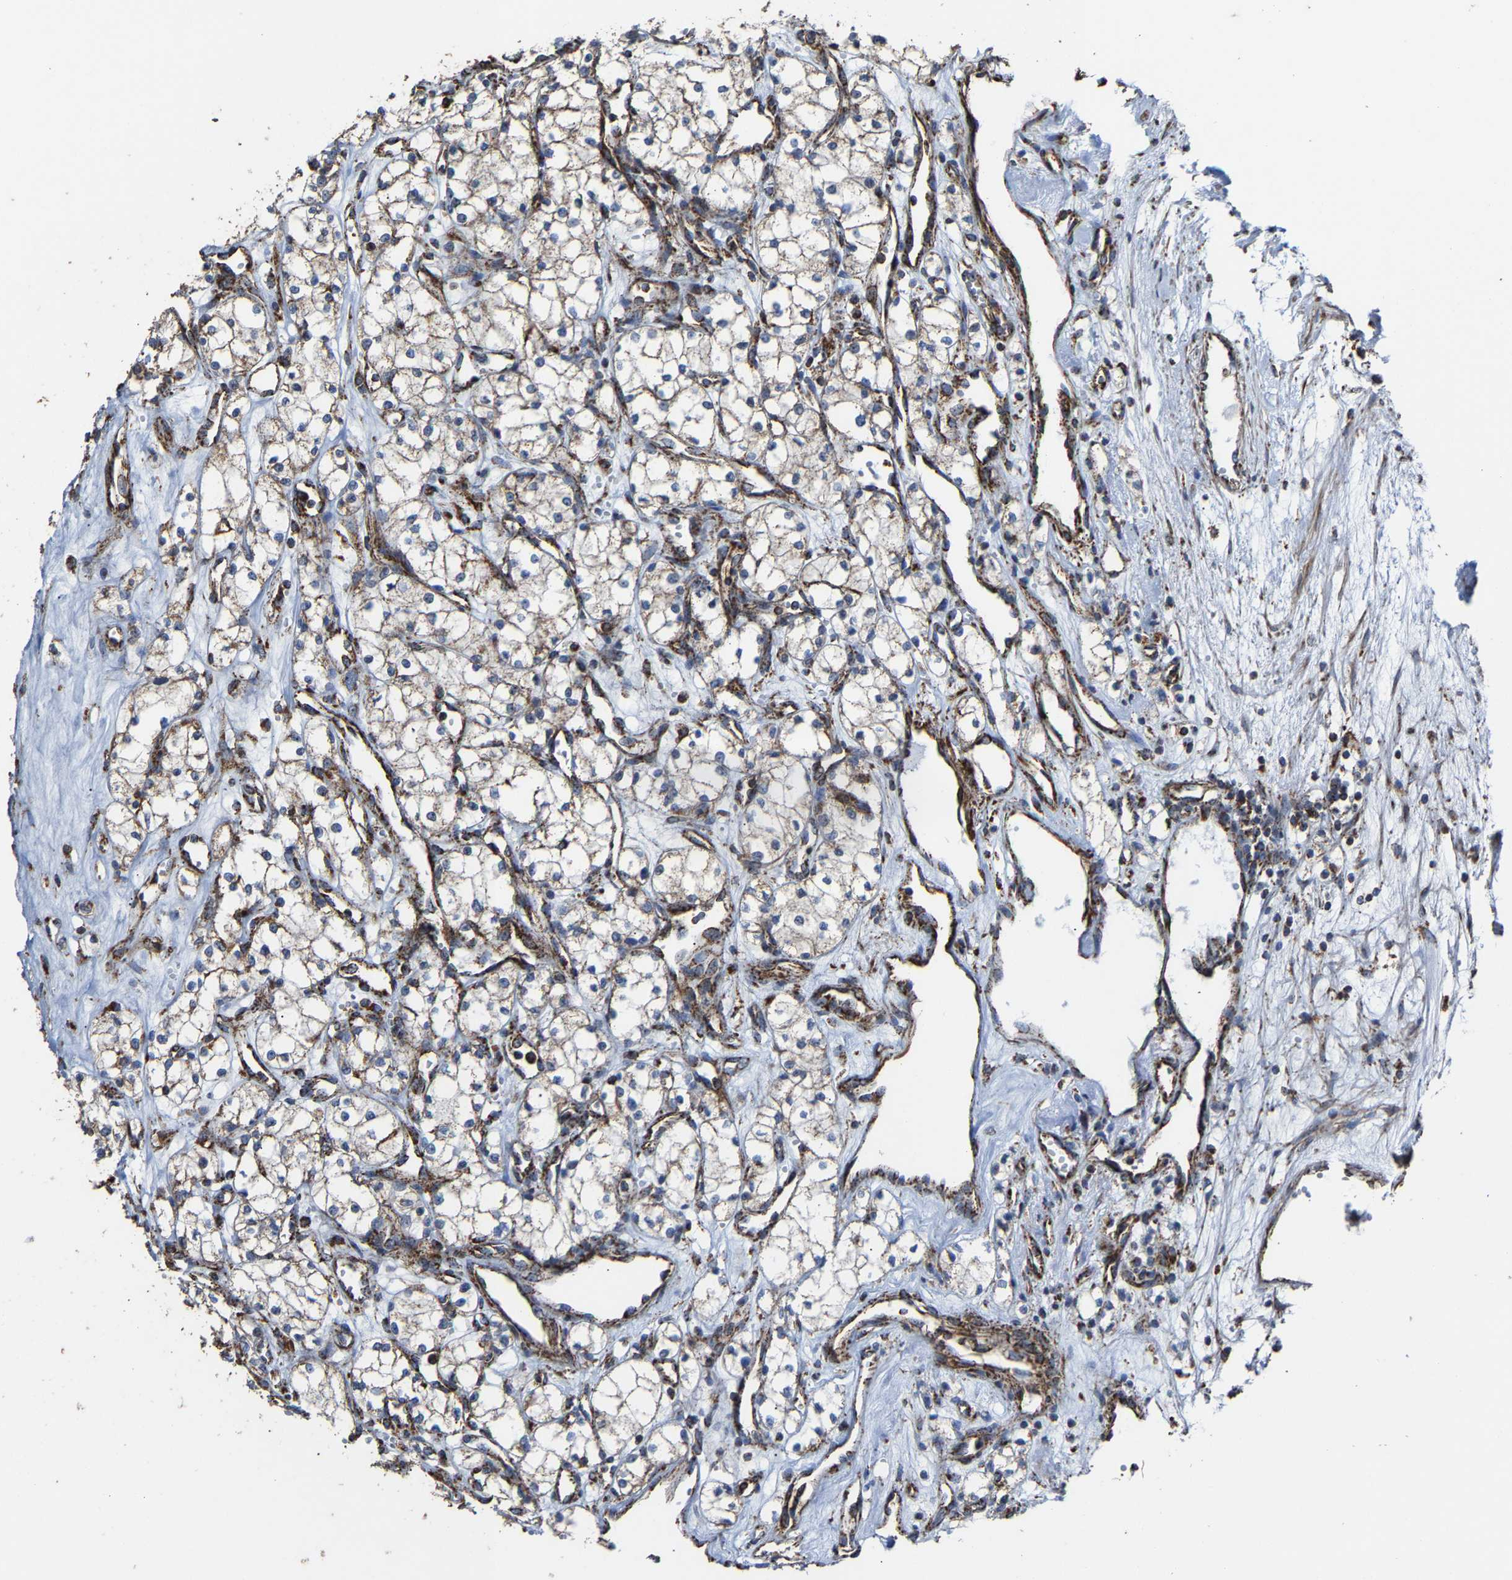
{"staining": {"intensity": "weak", "quantity": "<25%", "location": "cytoplasmic/membranous"}, "tissue": "renal cancer", "cell_type": "Tumor cells", "image_type": "cancer", "snomed": [{"axis": "morphology", "description": "Adenocarcinoma, NOS"}, {"axis": "topography", "description": "Kidney"}], "caption": "DAB immunohistochemical staining of renal adenocarcinoma demonstrates no significant staining in tumor cells. (Stains: DAB immunohistochemistry with hematoxylin counter stain, Microscopy: brightfield microscopy at high magnification).", "gene": "NDUFV3", "patient": {"sex": "male", "age": 59}}